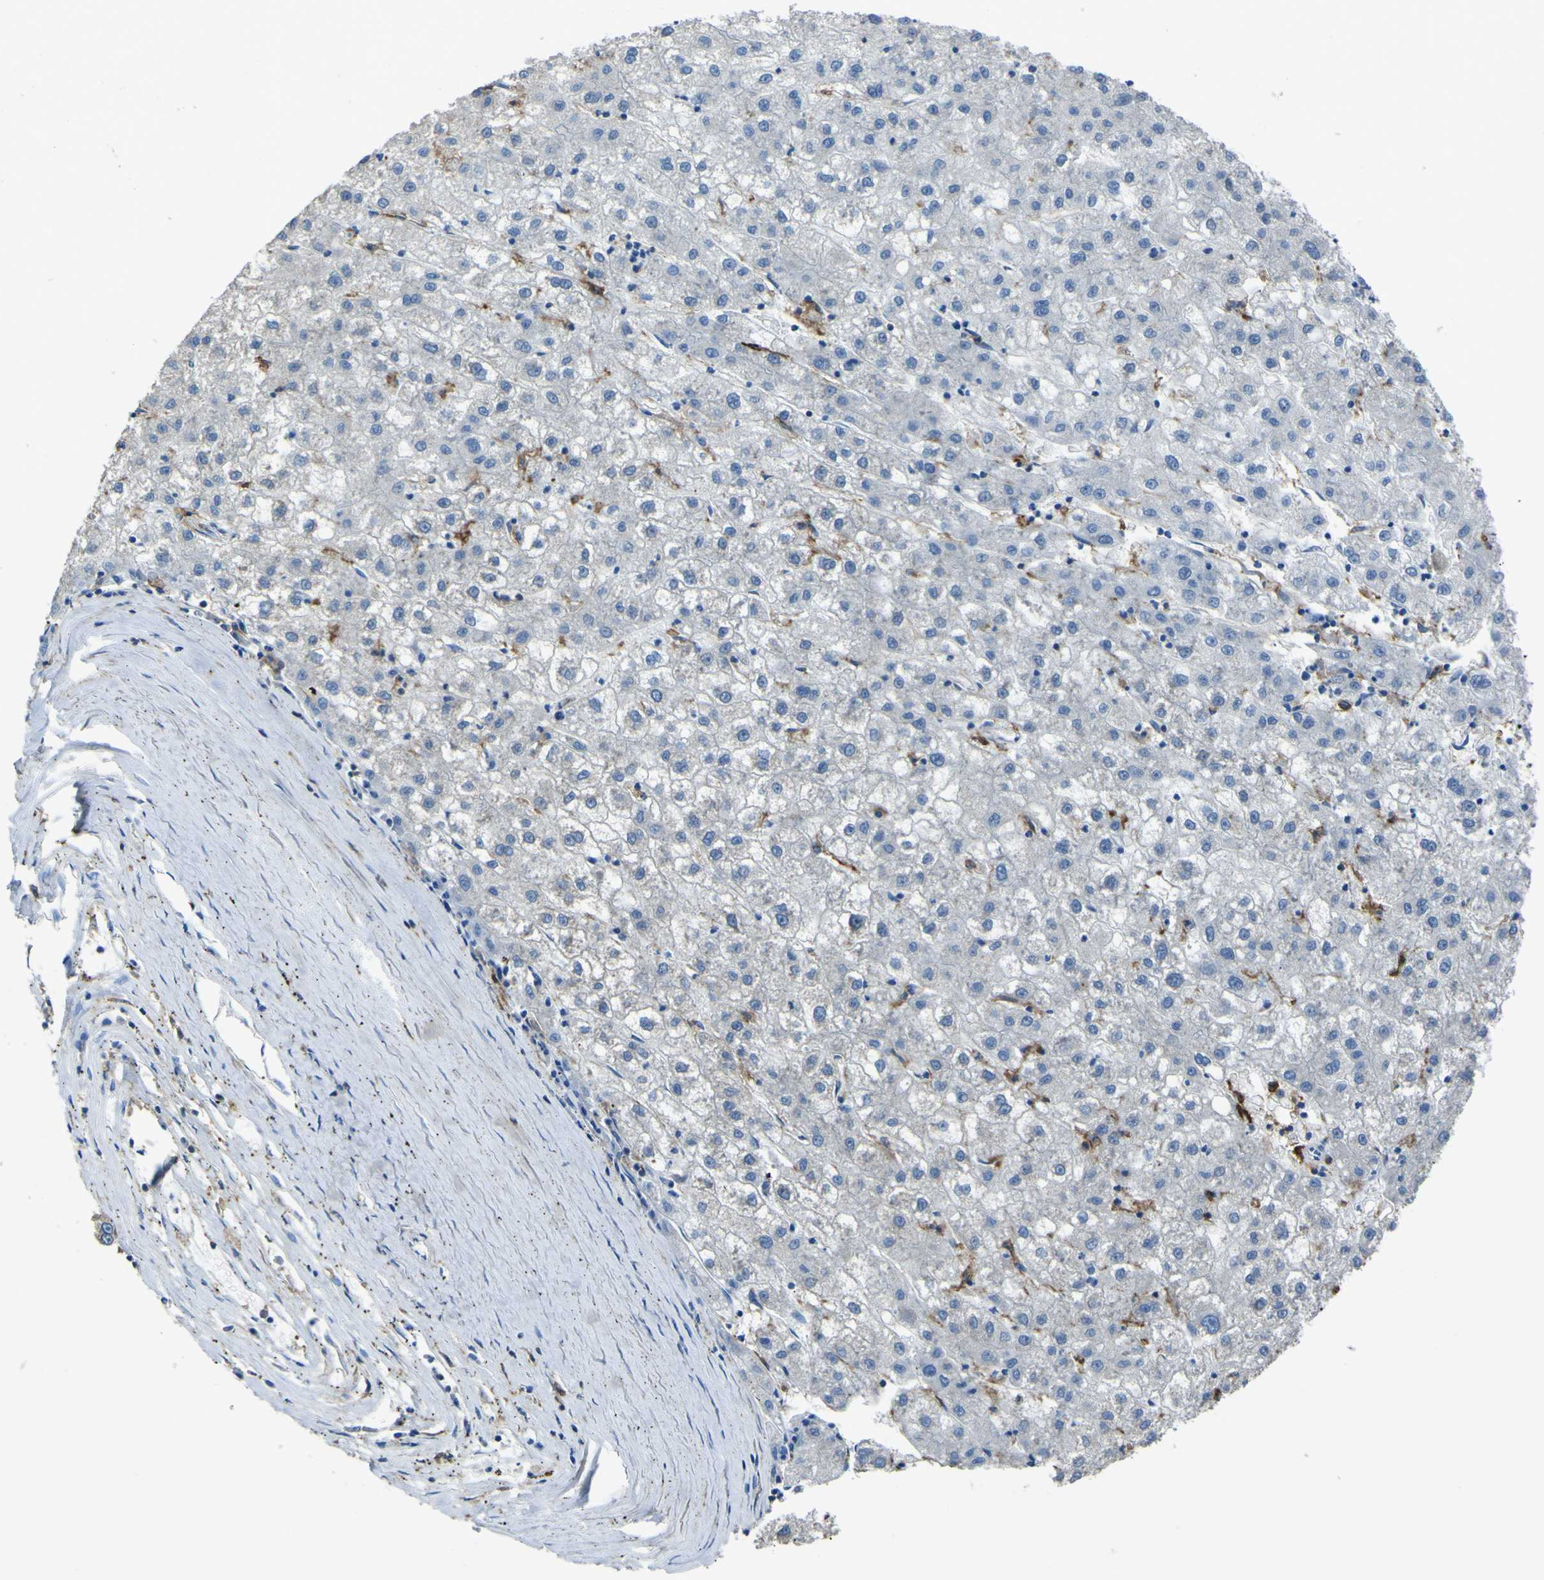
{"staining": {"intensity": "negative", "quantity": "none", "location": "none"}, "tissue": "liver cancer", "cell_type": "Tumor cells", "image_type": "cancer", "snomed": [{"axis": "morphology", "description": "Carcinoma, Hepatocellular, NOS"}, {"axis": "topography", "description": "Liver"}], "caption": "Tumor cells are negative for brown protein staining in liver cancer (hepatocellular carcinoma).", "gene": "LAIR1", "patient": {"sex": "male", "age": 72}}